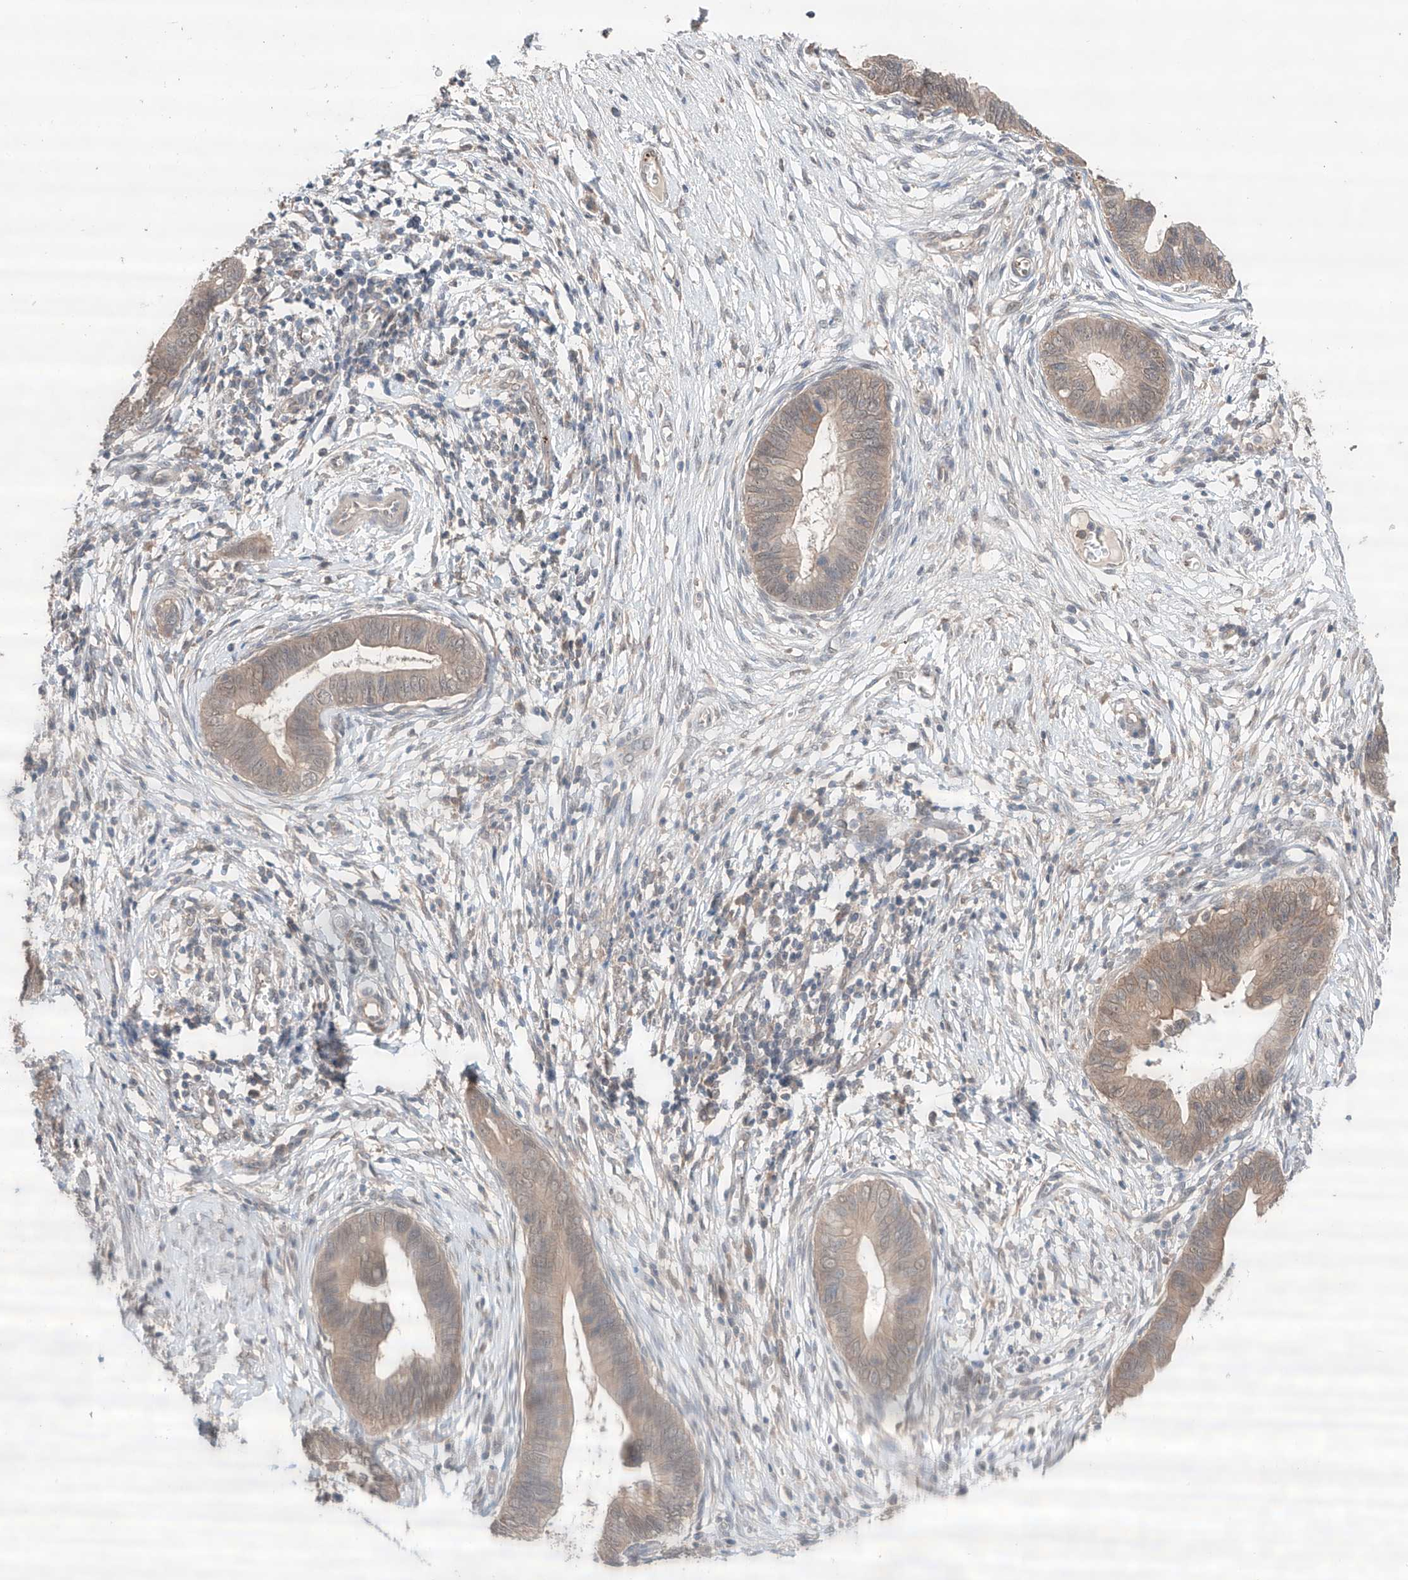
{"staining": {"intensity": "weak", "quantity": "25%-75%", "location": "cytoplasmic/membranous"}, "tissue": "cervical cancer", "cell_type": "Tumor cells", "image_type": "cancer", "snomed": [{"axis": "morphology", "description": "Adenocarcinoma, NOS"}, {"axis": "topography", "description": "Cervix"}], "caption": "Protein analysis of cervical adenocarcinoma tissue shows weak cytoplasmic/membranous positivity in approximately 25%-75% of tumor cells. The protein of interest is shown in brown color, while the nuclei are stained blue.", "gene": "ZFHX2", "patient": {"sex": "female", "age": 44}}